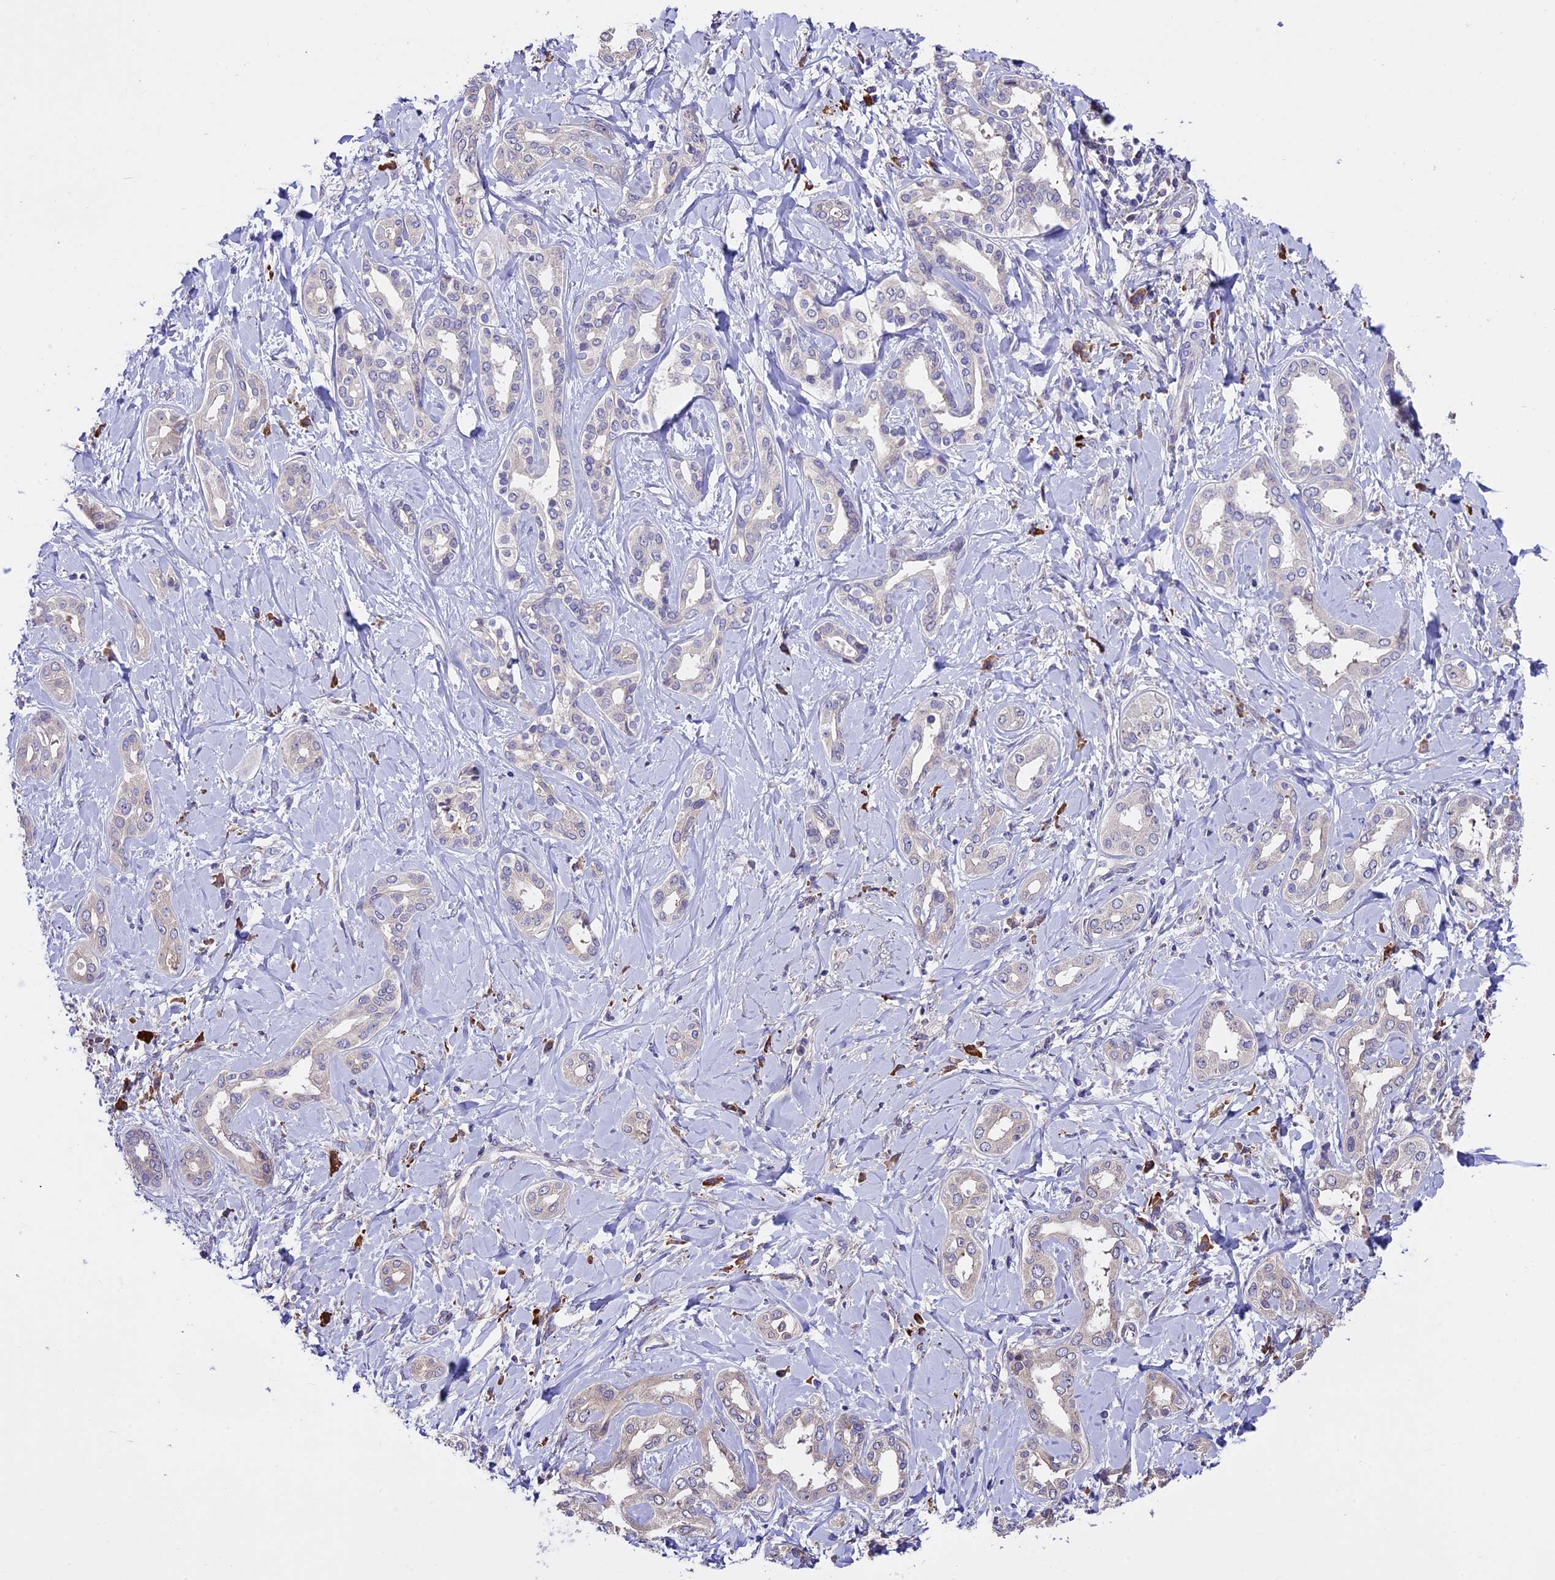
{"staining": {"intensity": "weak", "quantity": "<25%", "location": "cytoplasmic/membranous"}, "tissue": "liver cancer", "cell_type": "Tumor cells", "image_type": "cancer", "snomed": [{"axis": "morphology", "description": "Cholangiocarcinoma"}, {"axis": "topography", "description": "Liver"}], "caption": "This is an immunohistochemistry (IHC) micrograph of liver cancer (cholangiocarcinoma). There is no staining in tumor cells.", "gene": "ABCC10", "patient": {"sex": "female", "age": 77}}